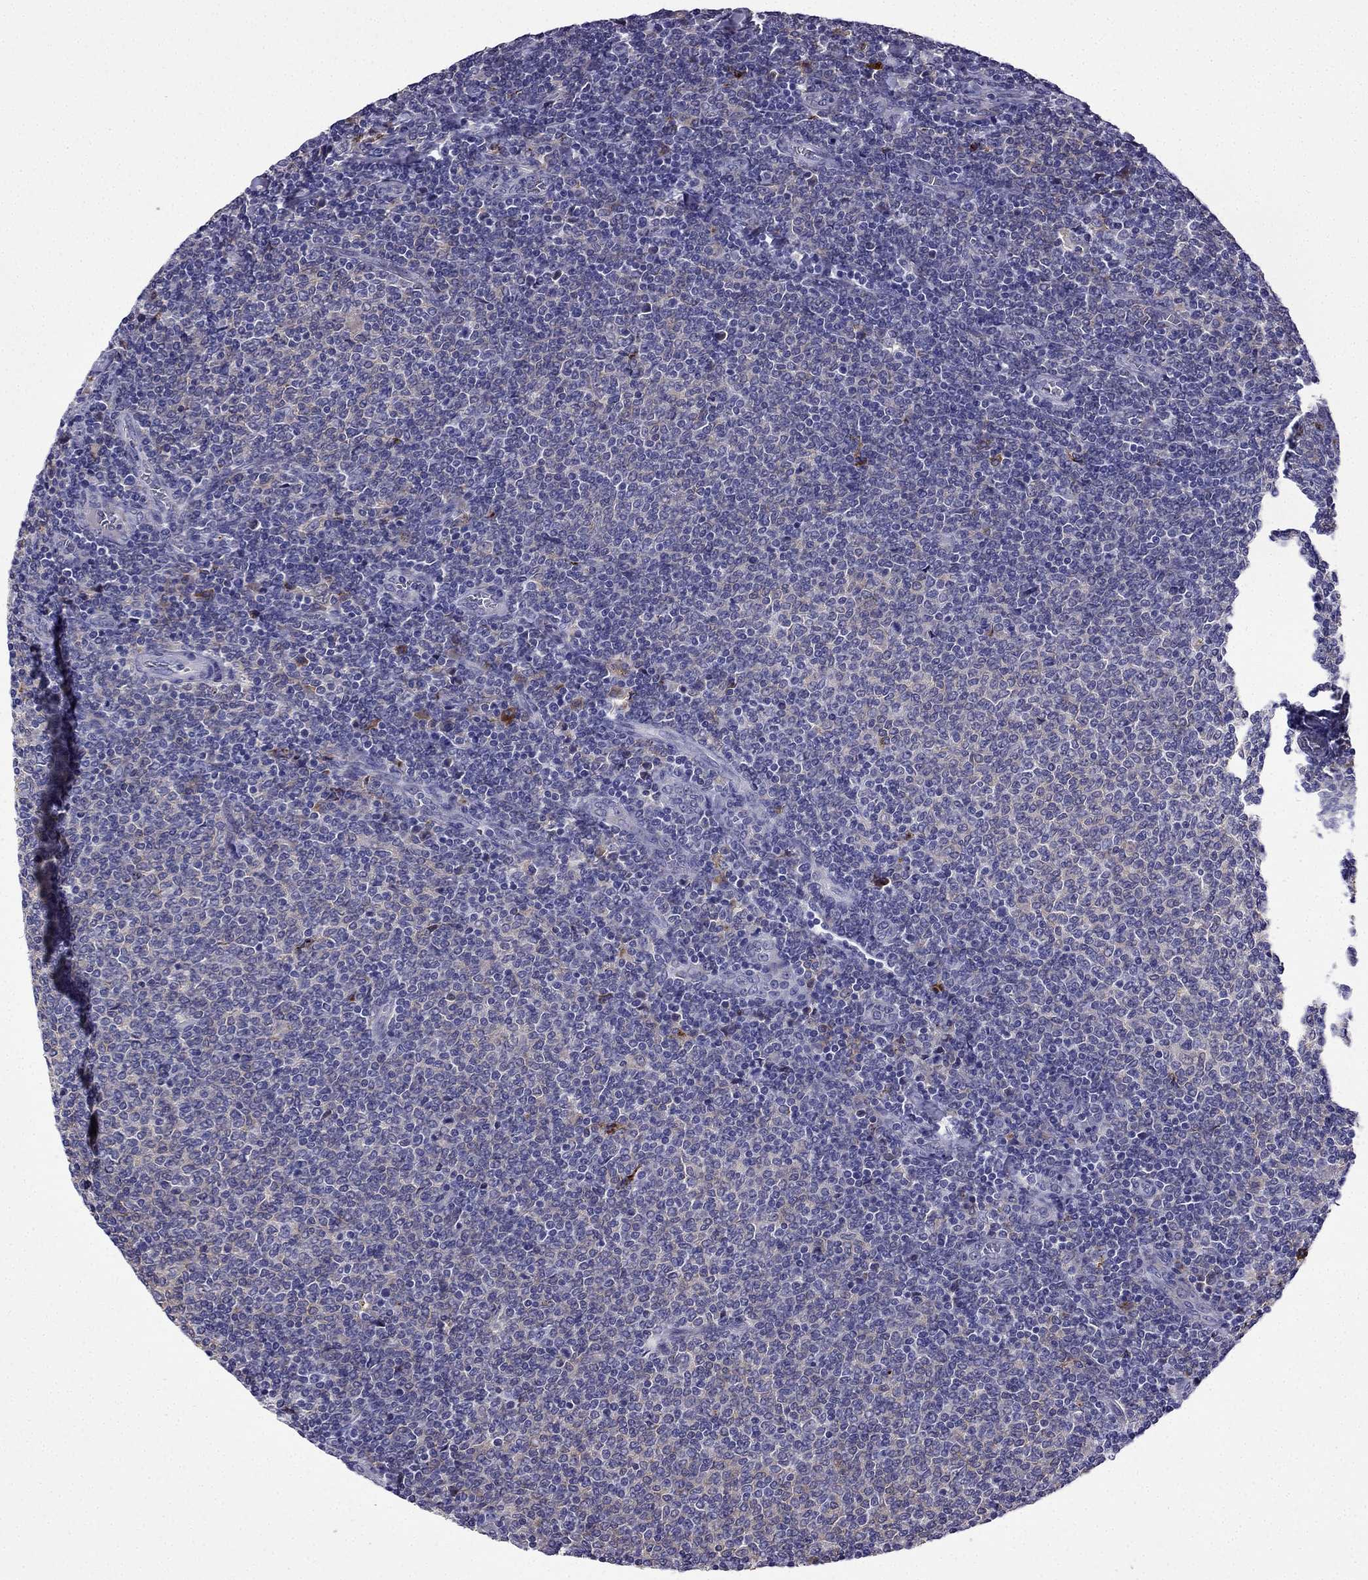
{"staining": {"intensity": "negative", "quantity": "none", "location": "none"}, "tissue": "lymphoma", "cell_type": "Tumor cells", "image_type": "cancer", "snomed": [{"axis": "morphology", "description": "Malignant lymphoma, non-Hodgkin's type, Low grade"}, {"axis": "topography", "description": "Lymph node"}], "caption": "A high-resolution photomicrograph shows immunohistochemistry staining of lymphoma, which reveals no significant expression in tumor cells.", "gene": "TSSK4", "patient": {"sex": "male", "age": 52}}